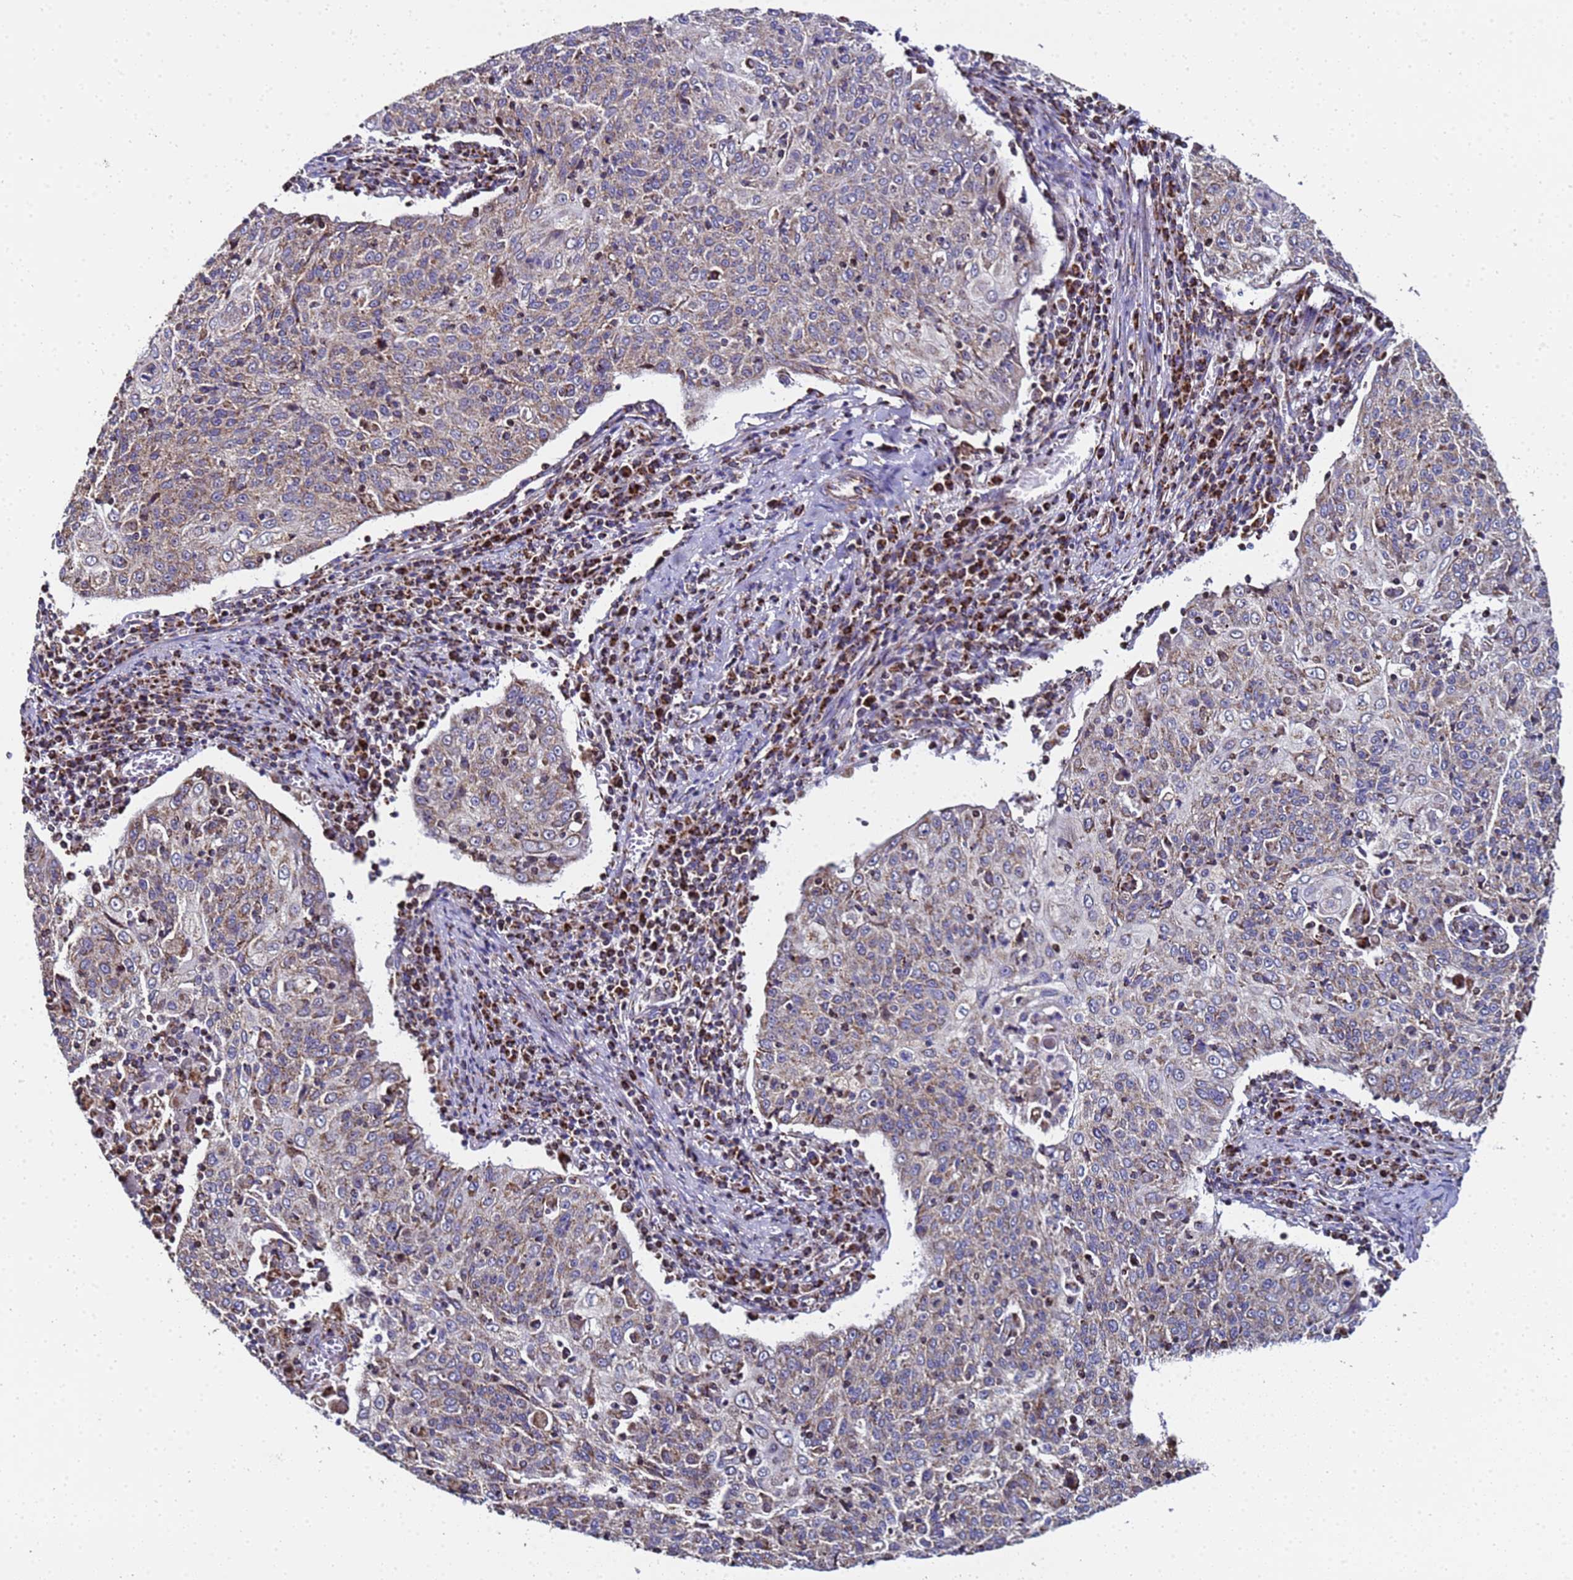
{"staining": {"intensity": "weak", "quantity": "25%-75%", "location": "cytoplasmic/membranous"}, "tissue": "cervical cancer", "cell_type": "Tumor cells", "image_type": "cancer", "snomed": [{"axis": "morphology", "description": "Squamous cell carcinoma, NOS"}, {"axis": "topography", "description": "Cervix"}], "caption": "There is low levels of weak cytoplasmic/membranous positivity in tumor cells of cervical squamous cell carcinoma, as demonstrated by immunohistochemical staining (brown color).", "gene": "MRPS12", "patient": {"sex": "female", "age": 48}}